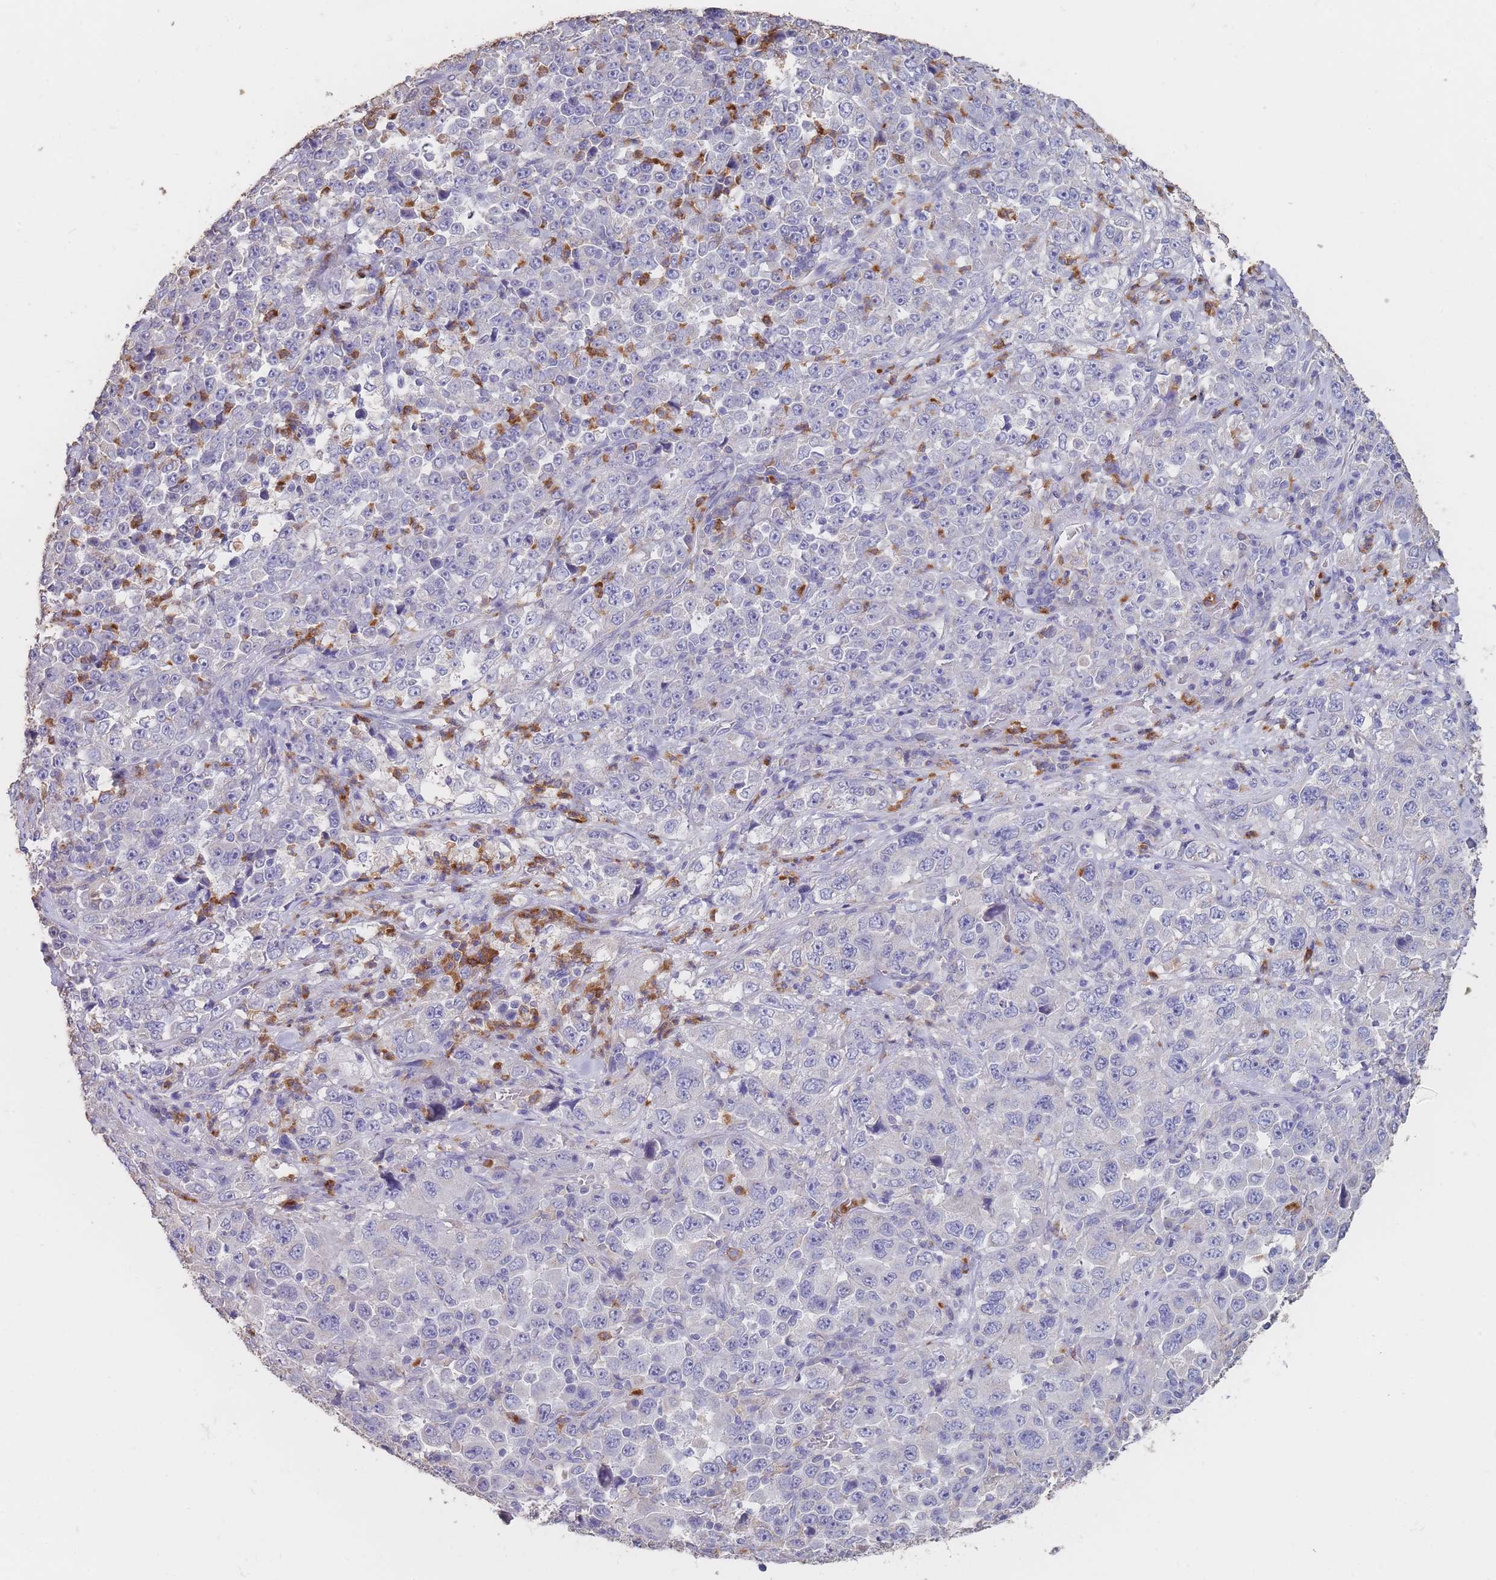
{"staining": {"intensity": "negative", "quantity": "none", "location": "none"}, "tissue": "stomach cancer", "cell_type": "Tumor cells", "image_type": "cancer", "snomed": [{"axis": "morphology", "description": "Normal tissue, NOS"}, {"axis": "morphology", "description": "Adenocarcinoma, NOS"}, {"axis": "topography", "description": "Stomach, upper"}, {"axis": "topography", "description": "Stomach"}], "caption": "DAB immunohistochemical staining of human stomach cancer shows no significant positivity in tumor cells. (DAB IHC with hematoxylin counter stain).", "gene": "CLEC12A", "patient": {"sex": "male", "age": 59}}